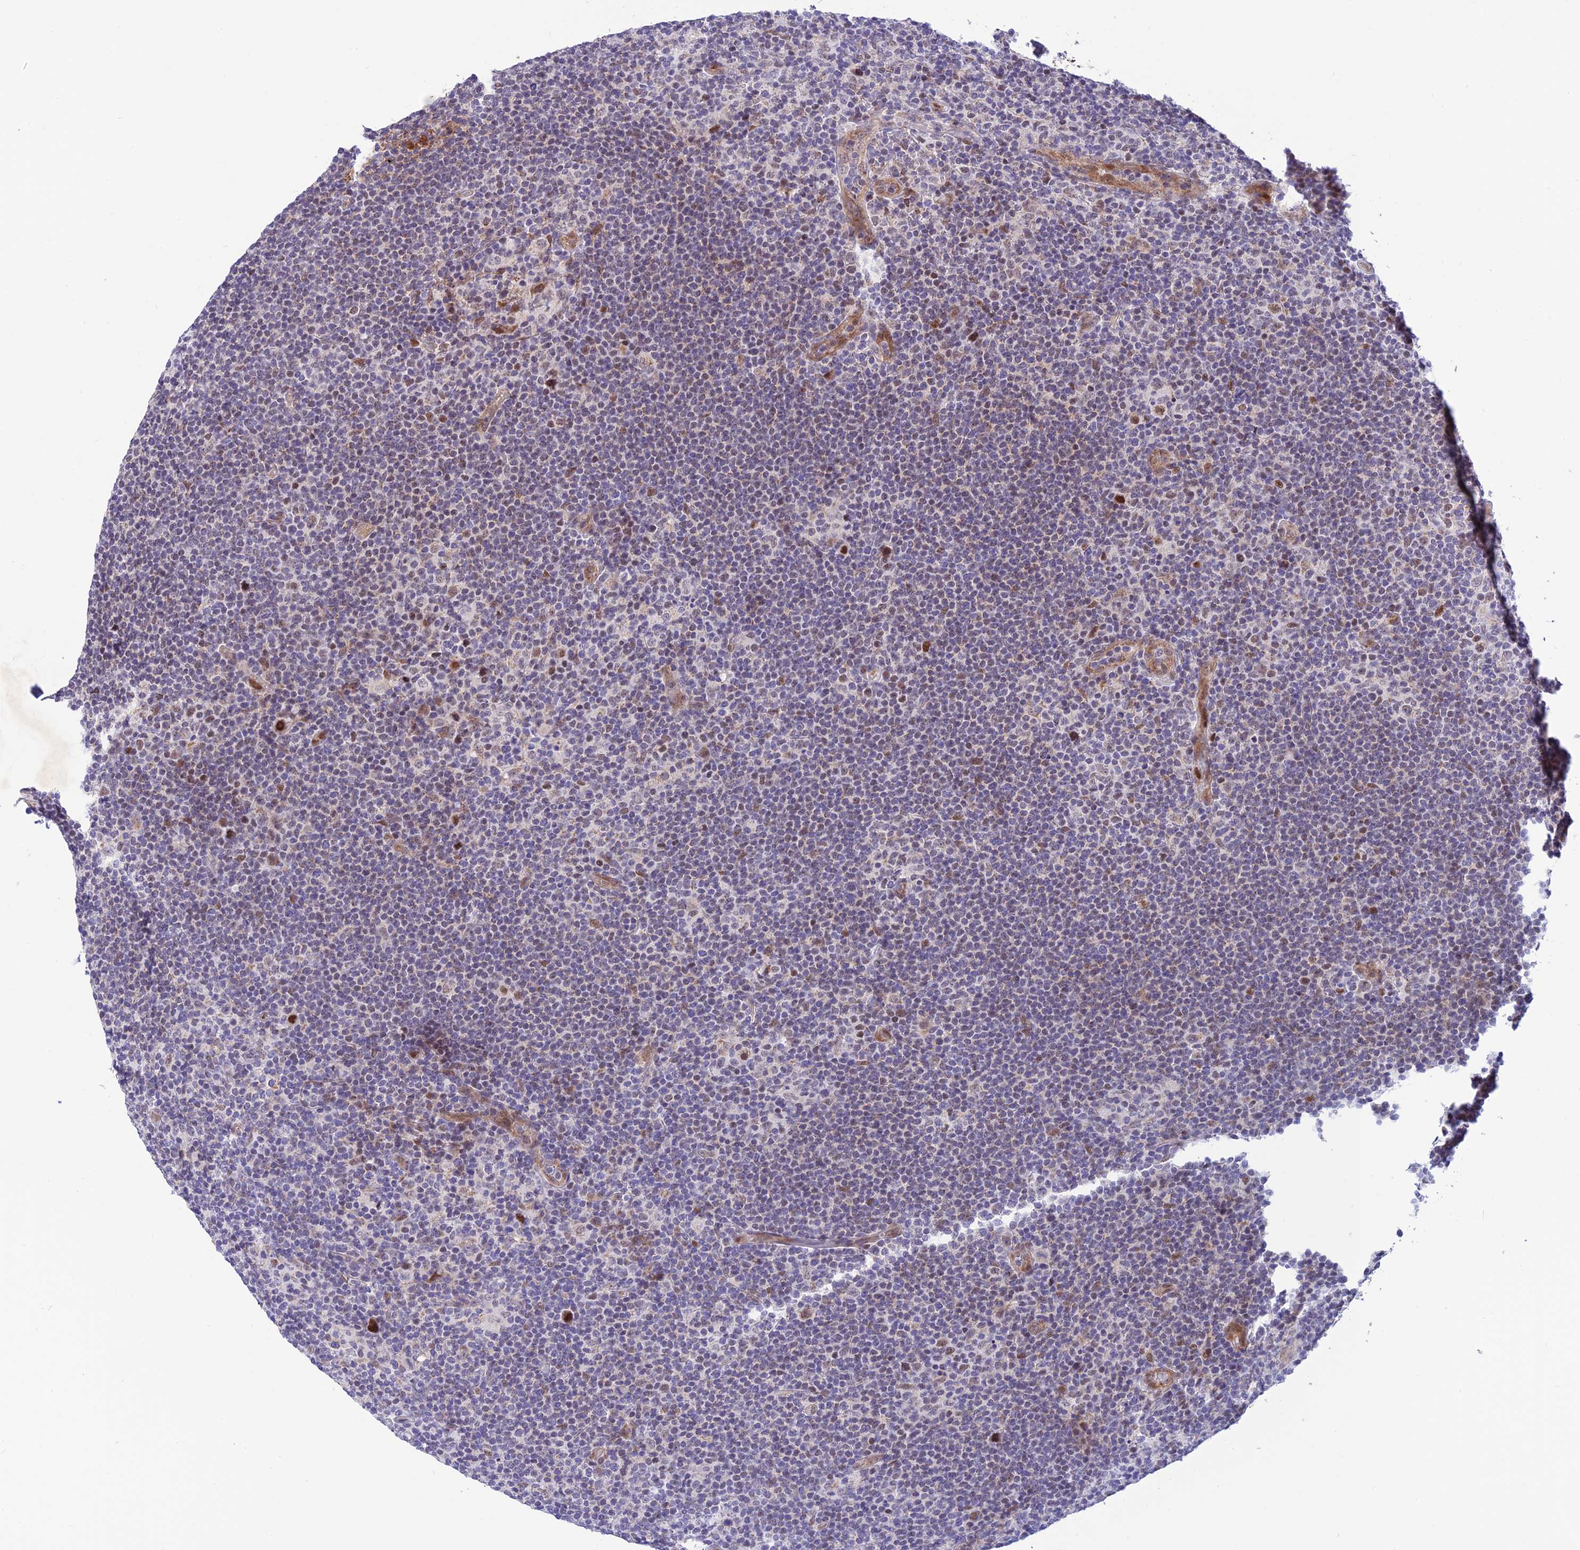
{"staining": {"intensity": "weak", "quantity": "<25%", "location": "cytoplasmic/membranous"}, "tissue": "lymphoma", "cell_type": "Tumor cells", "image_type": "cancer", "snomed": [{"axis": "morphology", "description": "Hodgkin's disease, NOS"}, {"axis": "topography", "description": "Lymph node"}], "caption": "Protein analysis of lymphoma displays no significant expression in tumor cells. The staining is performed using DAB (3,3'-diaminobenzidine) brown chromogen with nuclei counter-stained in using hematoxylin.", "gene": "WDR55", "patient": {"sex": "female", "age": 57}}